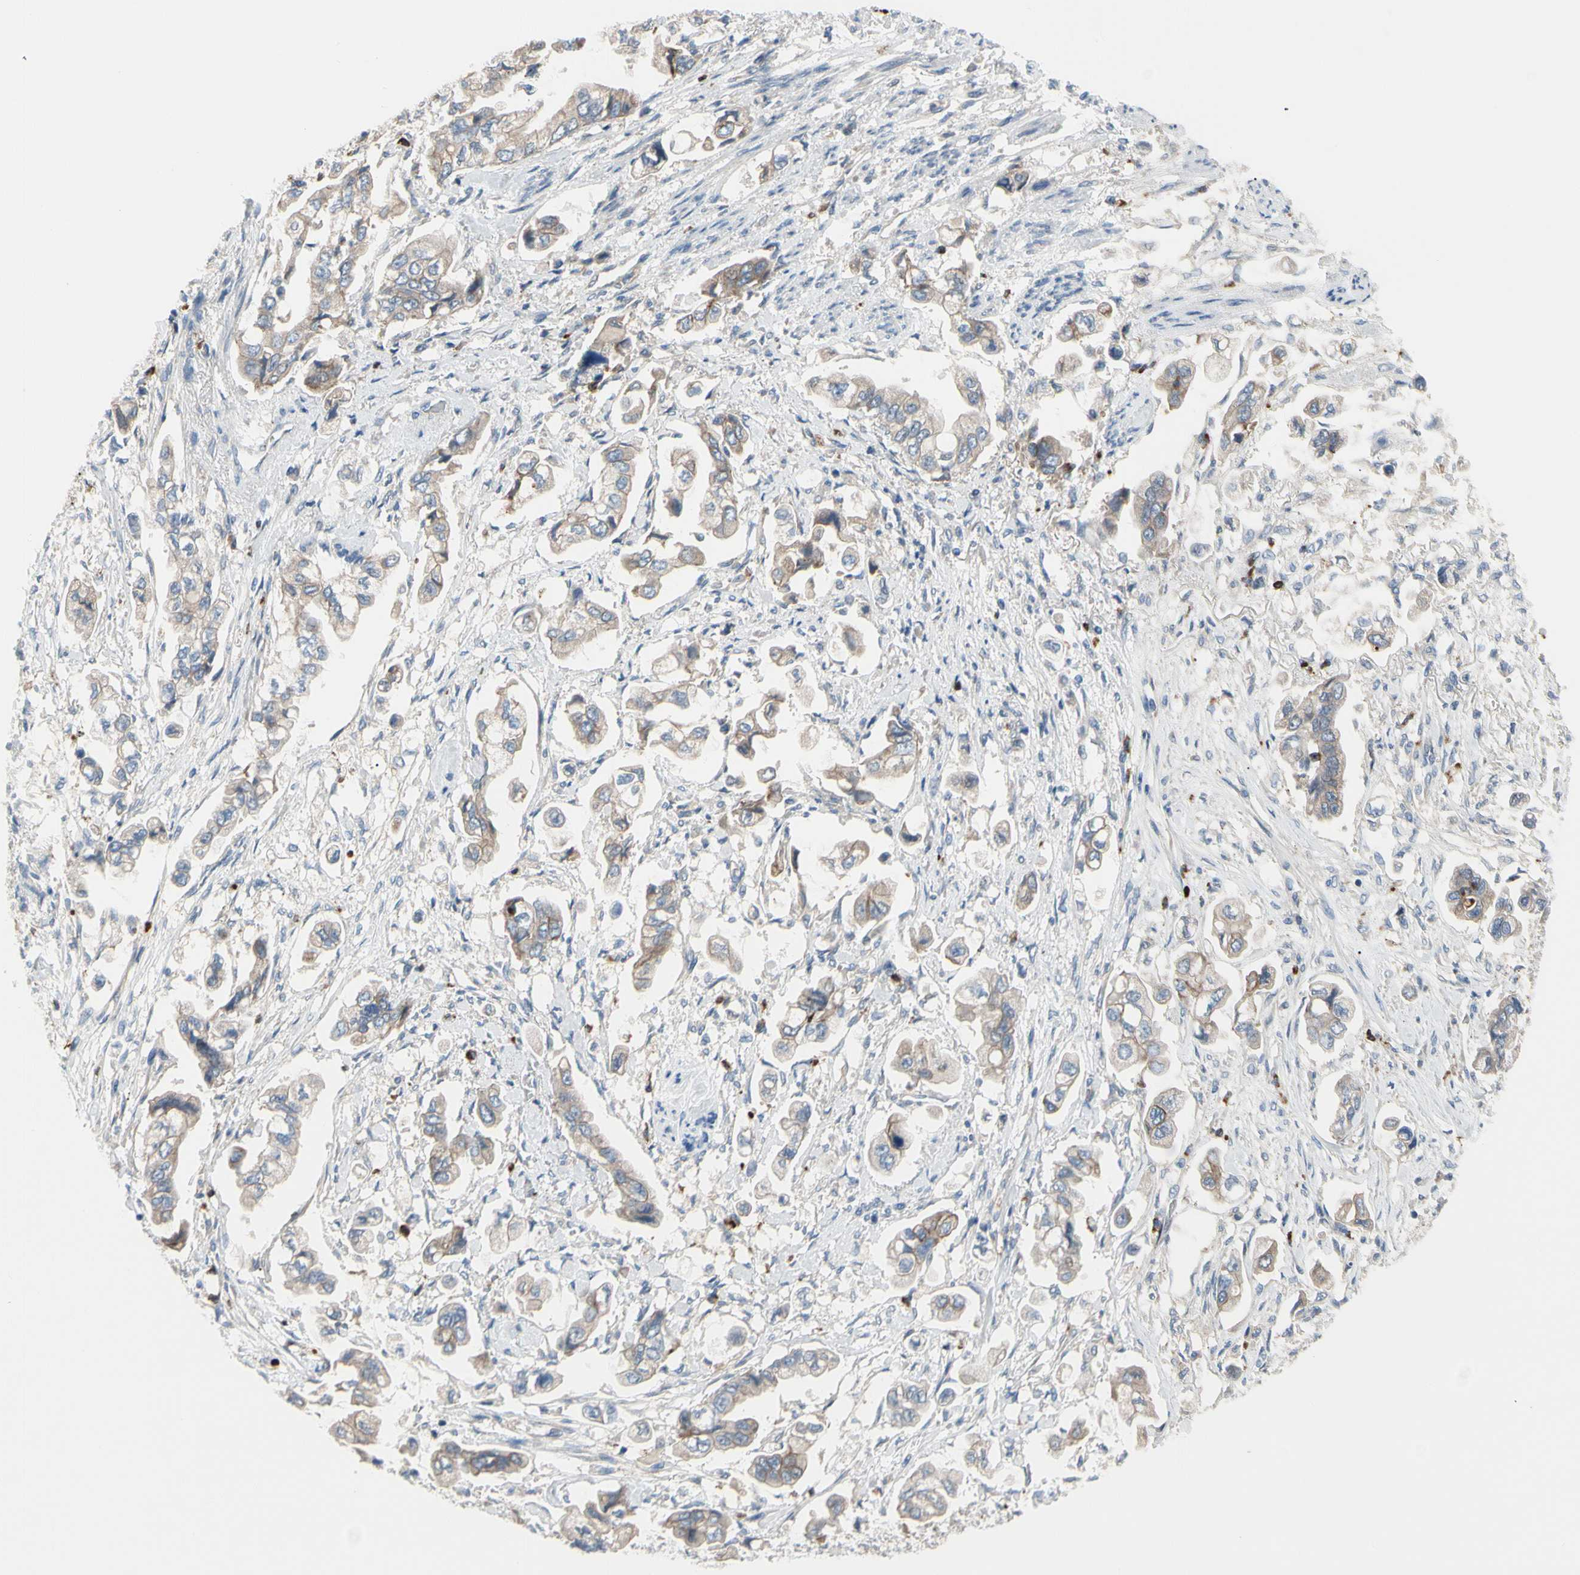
{"staining": {"intensity": "weak", "quantity": "25%-75%", "location": "cytoplasmic/membranous"}, "tissue": "stomach cancer", "cell_type": "Tumor cells", "image_type": "cancer", "snomed": [{"axis": "morphology", "description": "Adenocarcinoma, NOS"}, {"axis": "topography", "description": "Stomach"}], "caption": "The immunohistochemical stain labels weak cytoplasmic/membranous positivity in tumor cells of adenocarcinoma (stomach) tissue.", "gene": "HJURP", "patient": {"sex": "male", "age": 62}}